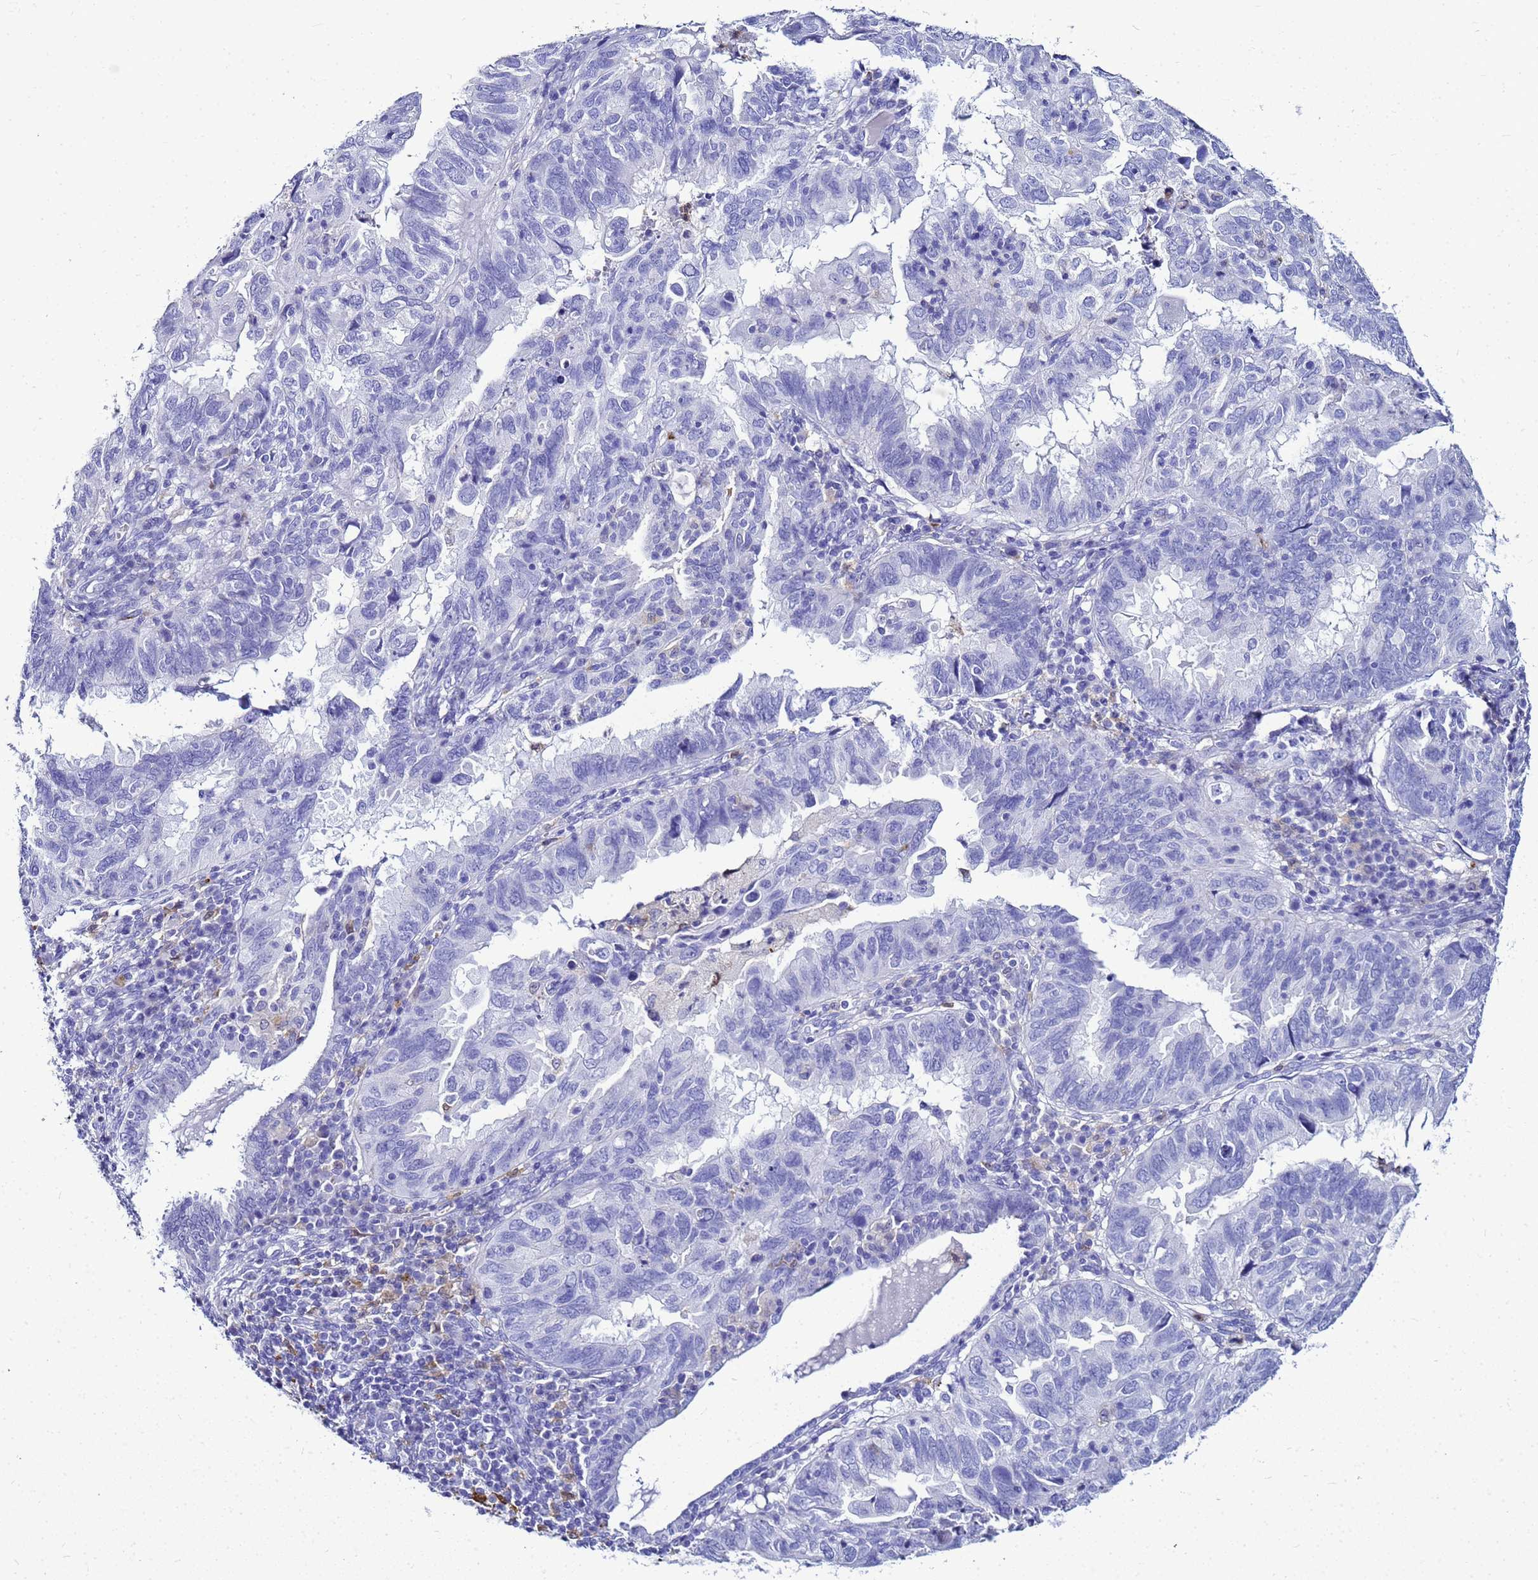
{"staining": {"intensity": "negative", "quantity": "none", "location": "none"}, "tissue": "endometrial cancer", "cell_type": "Tumor cells", "image_type": "cancer", "snomed": [{"axis": "morphology", "description": "Adenocarcinoma, NOS"}, {"axis": "topography", "description": "Uterus"}], "caption": "An IHC photomicrograph of endometrial adenocarcinoma is shown. There is no staining in tumor cells of endometrial adenocarcinoma.", "gene": "CSTA", "patient": {"sex": "female", "age": 77}}